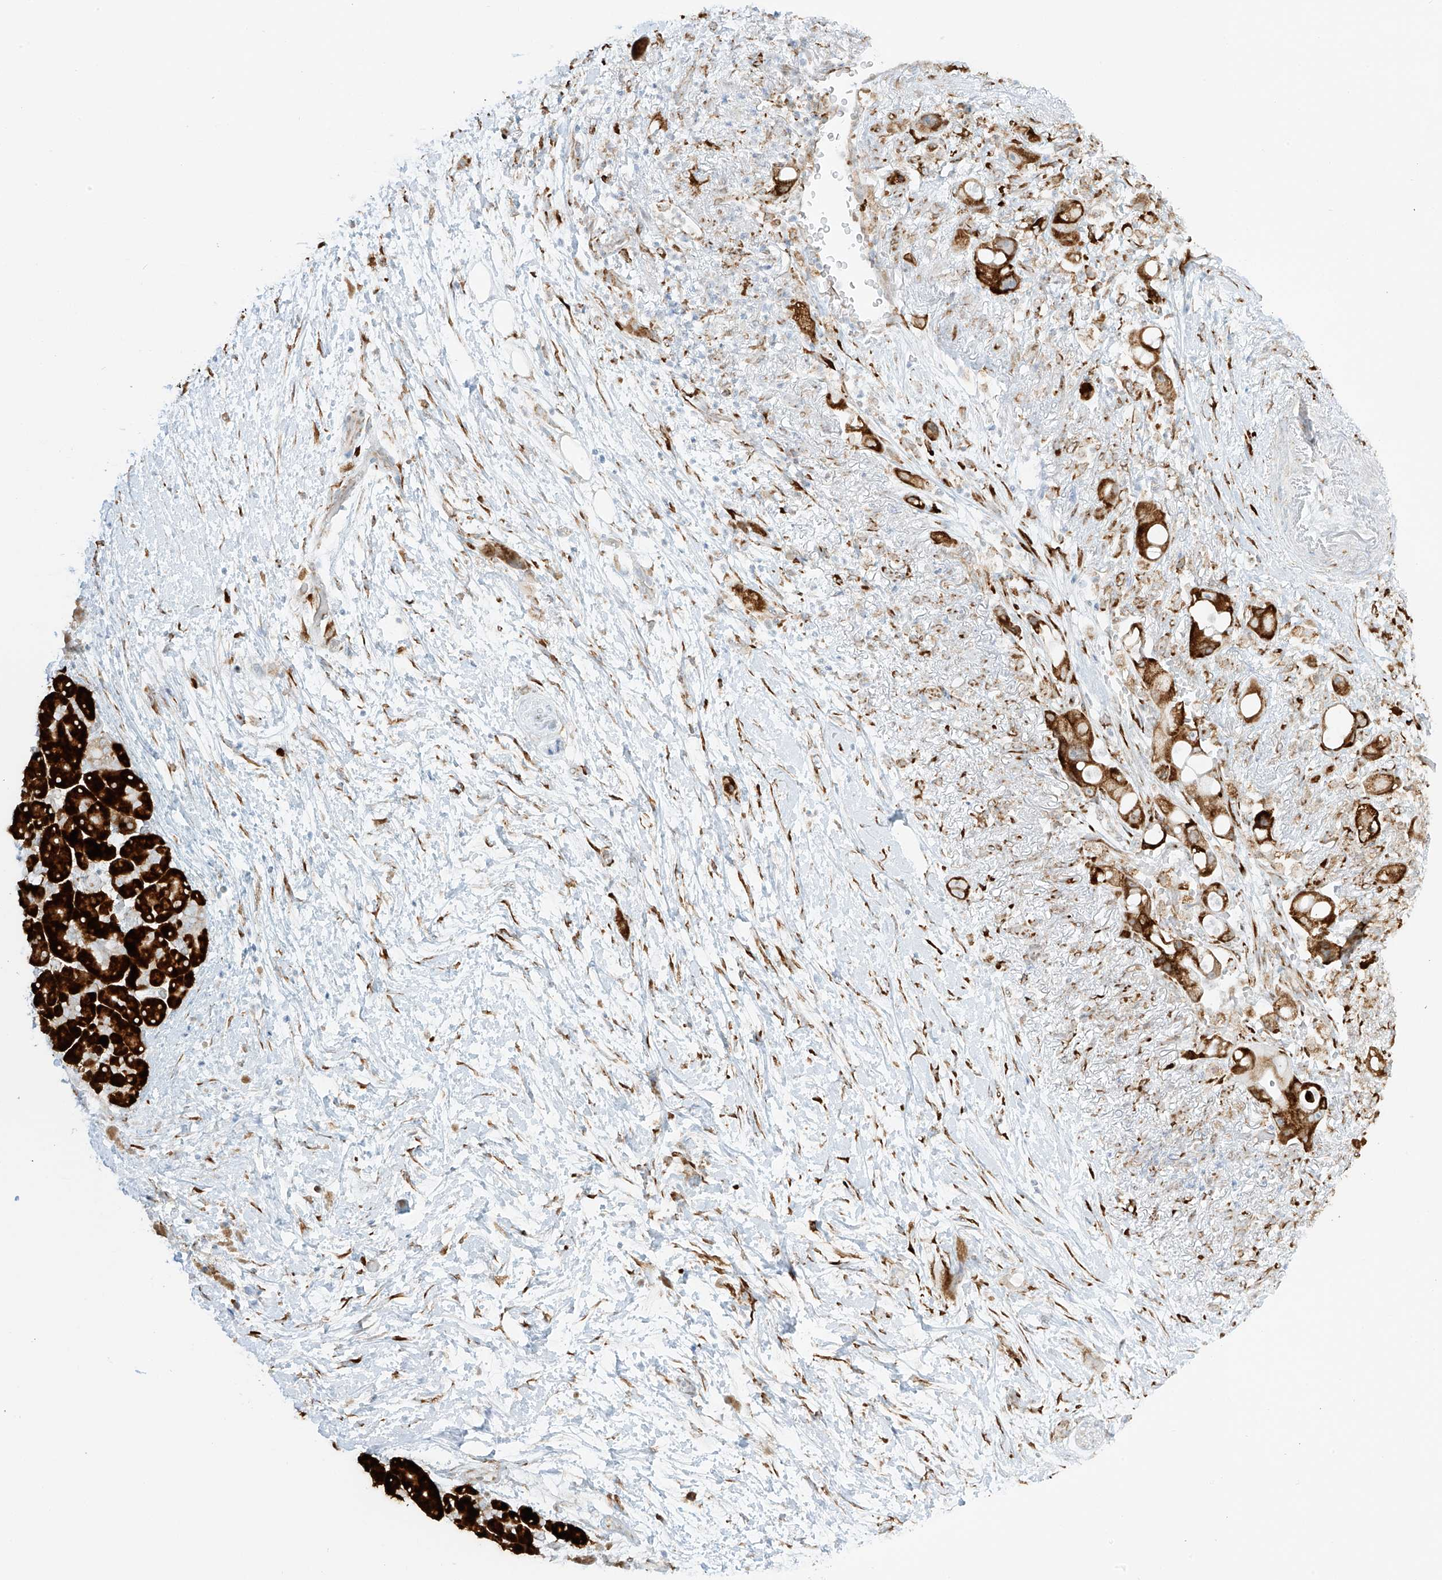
{"staining": {"intensity": "strong", "quantity": ">75%", "location": "cytoplasmic/membranous"}, "tissue": "pancreatic cancer", "cell_type": "Tumor cells", "image_type": "cancer", "snomed": [{"axis": "morphology", "description": "Normal tissue, NOS"}, {"axis": "morphology", "description": "Adenocarcinoma, NOS"}, {"axis": "topography", "description": "Pancreas"}], "caption": "The immunohistochemical stain highlights strong cytoplasmic/membranous expression in tumor cells of adenocarcinoma (pancreatic) tissue. (DAB IHC, brown staining for protein, blue staining for nuclei).", "gene": "LRRC59", "patient": {"sex": "female", "age": 68}}